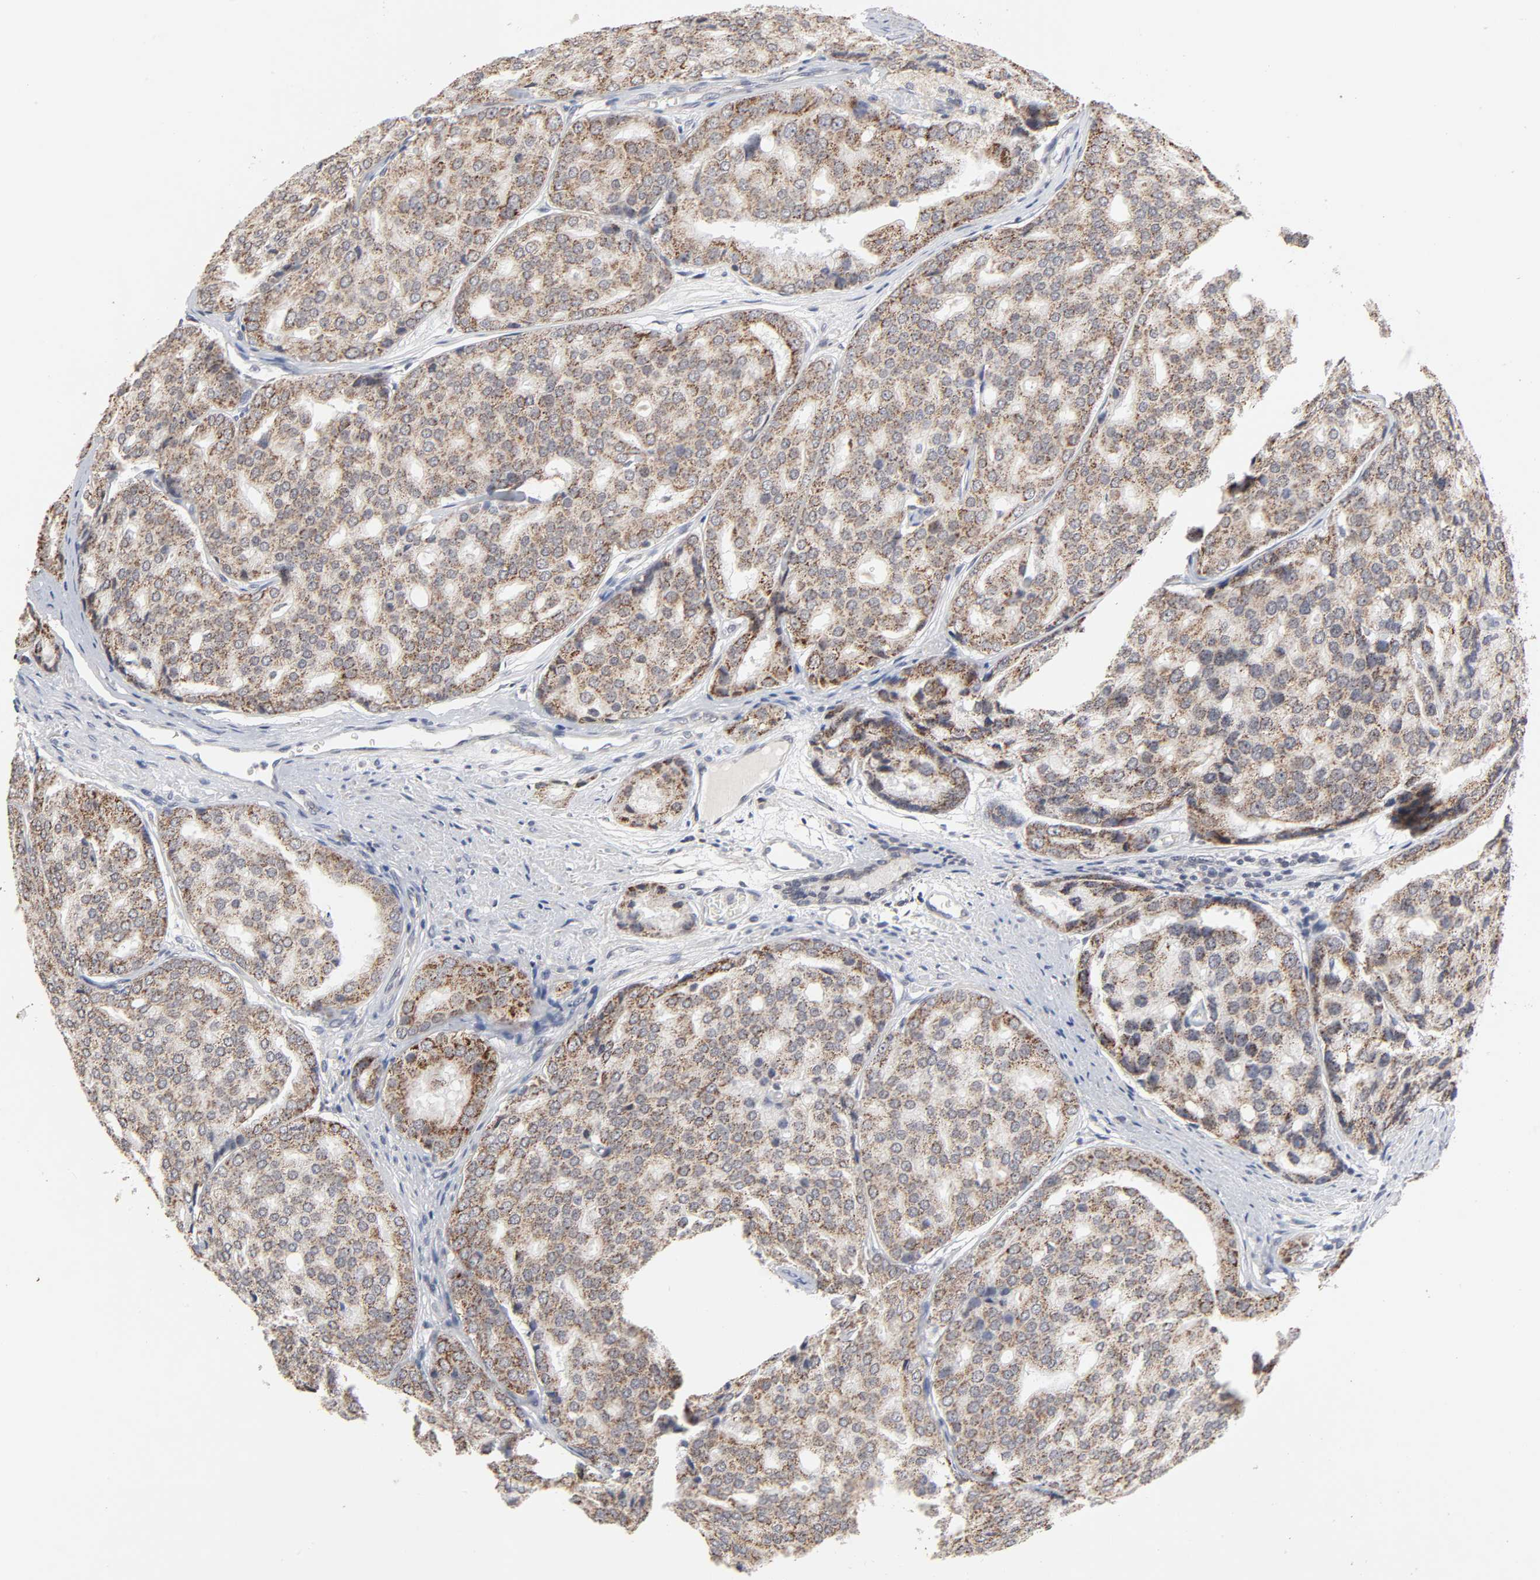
{"staining": {"intensity": "moderate", "quantity": ">75%", "location": "cytoplasmic/membranous"}, "tissue": "prostate cancer", "cell_type": "Tumor cells", "image_type": "cancer", "snomed": [{"axis": "morphology", "description": "Adenocarcinoma, High grade"}, {"axis": "topography", "description": "Prostate"}], "caption": "Immunohistochemical staining of high-grade adenocarcinoma (prostate) displays medium levels of moderate cytoplasmic/membranous protein positivity in about >75% of tumor cells. (Stains: DAB in brown, nuclei in blue, Microscopy: brightfield microscopy at high magnification).", "gene": "AUH", "patient": {"sex": "male", "age": 64}}